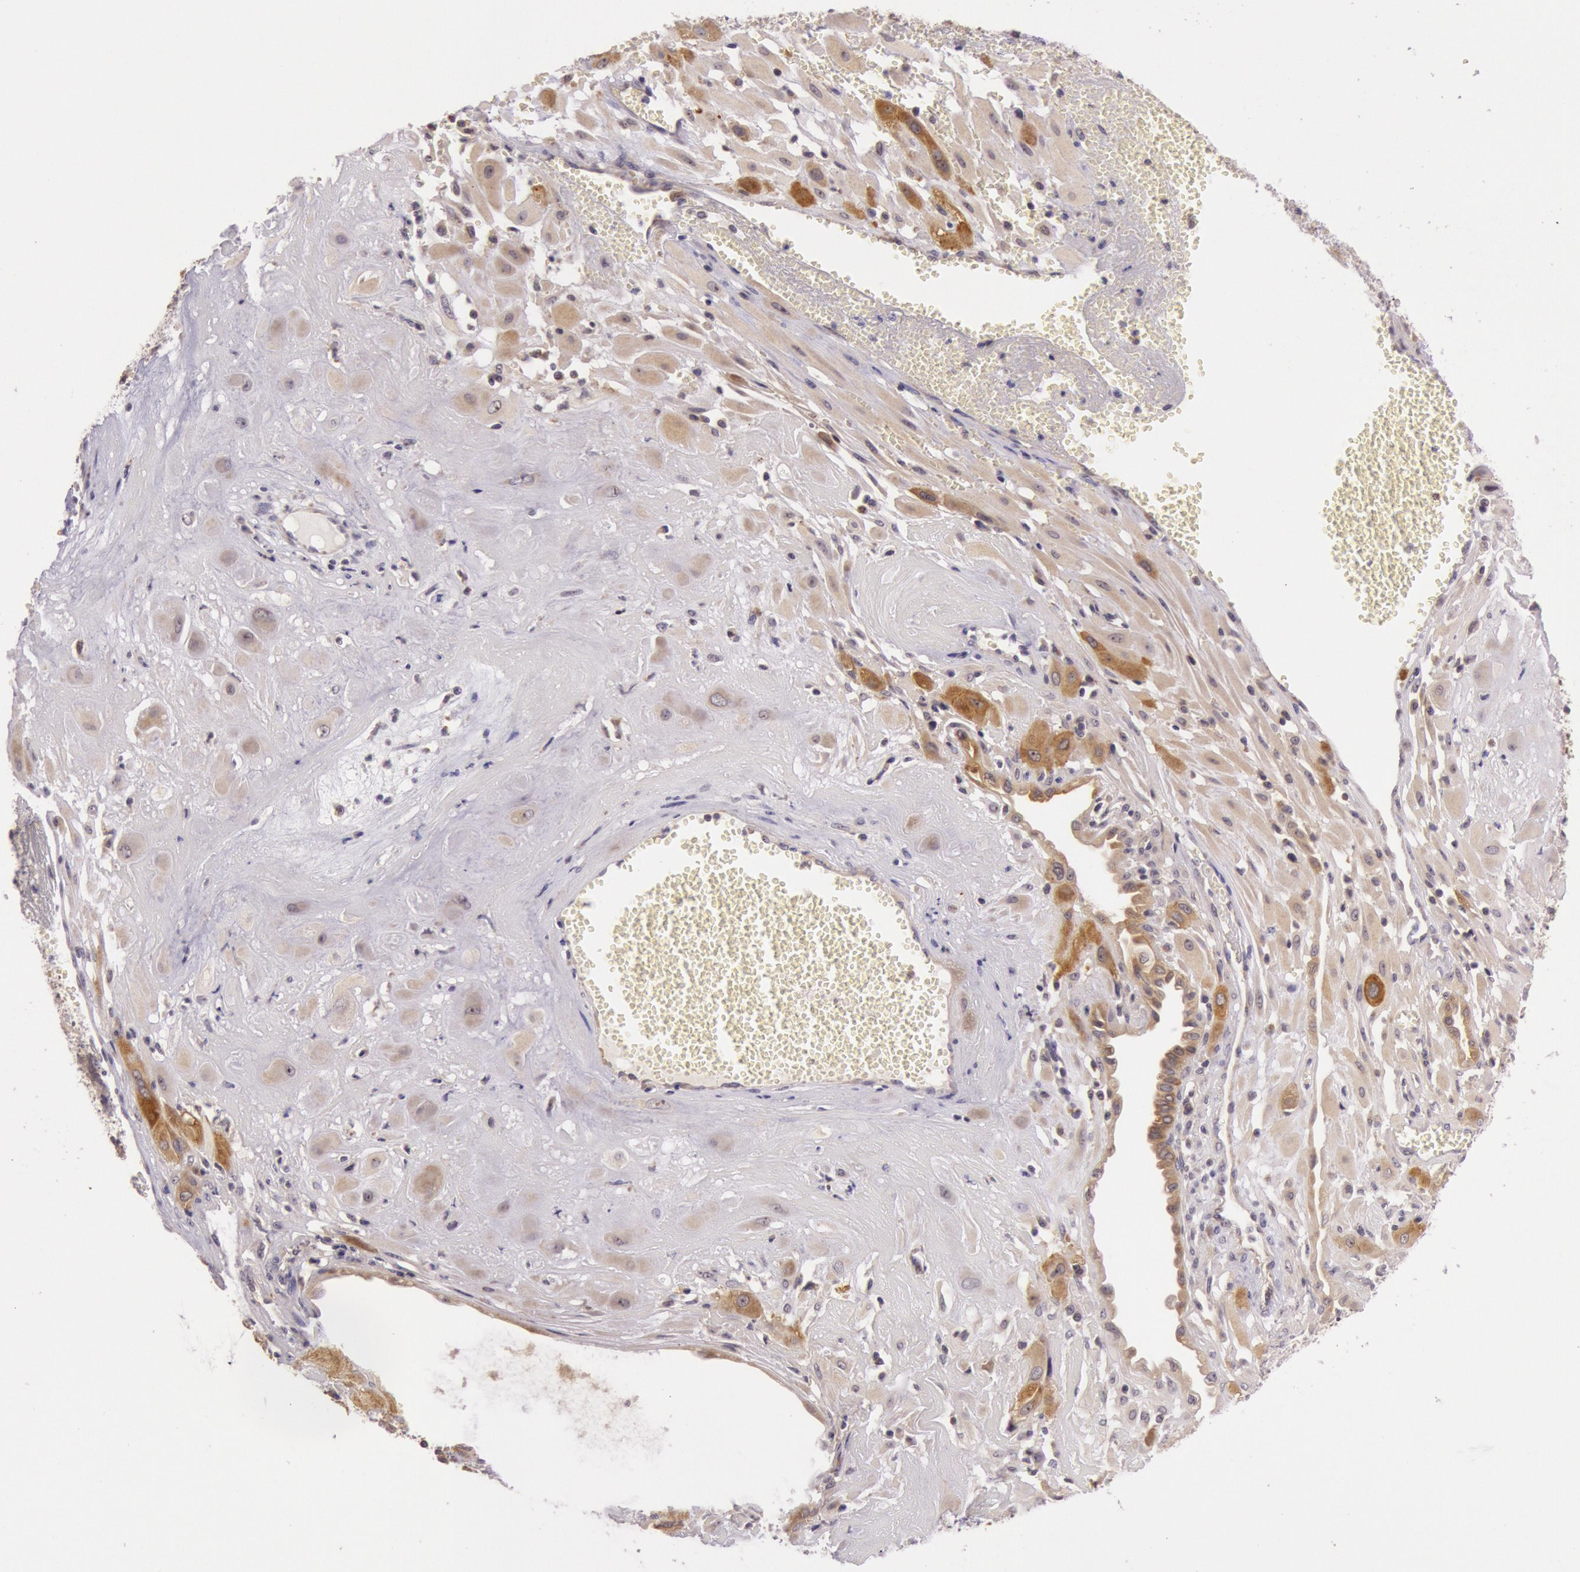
{"staining": {"intensity": "moderate", "quantity": ">75%", "location": "cytoplasmic/membranous"}, "tissue": "cervical cancer", "cell_type": "Tumor cells", "image_type": "cancer", "snomed": [{"axis": "morphology", "description": "Squamous cell carcinoma, NOS"}, {"axis": "topography", "description": "Cervix"}], "caption": "Tumor cells reveal moderate cytoplasmic/membranous expression in about >75% of cells in squamous cell carcinoma (cervical).", "gene": "CDK16", "patient": {"sex": "female", "age": 34}}